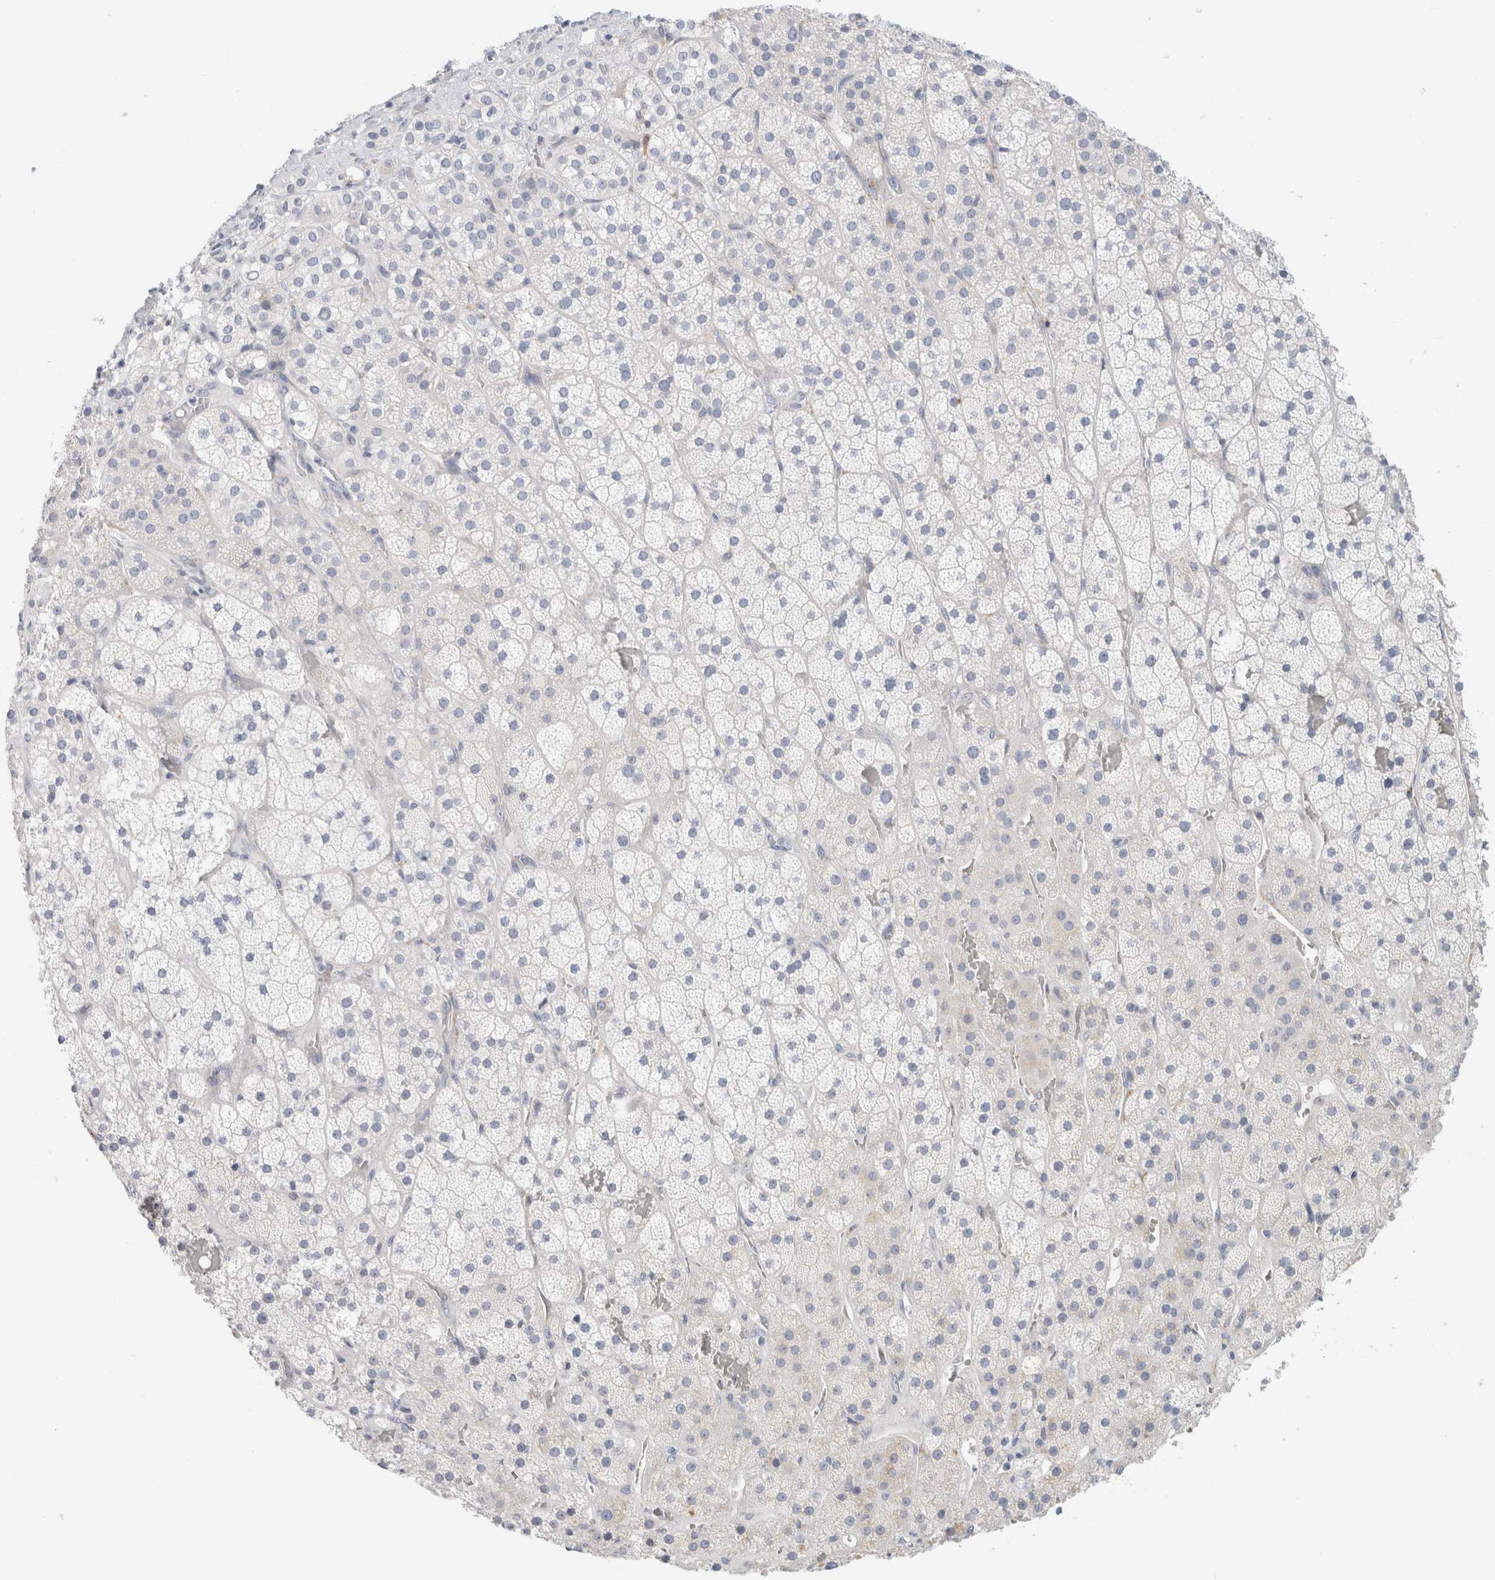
{"staining": {"intensity": "negative", "quantity": "none", "location": "none"}, "tissue": "adrenal gland", "cell_type": "Glandular cells", "image_type": "normal", "snomed": [{"axis": "morphology", "description": "Normal tissue, NOS"}, {"axis": "topography", "description": "Adrenal gland"}], "caption": "The photomicrograph displays no significant staining in glandular cells of adrenal gland. The staining was performed using DAB (3,3'-diaminobenzidine) to visualize the protein expression in brown, while the nuclei were stained in blue with hematoxylin (Magnification: 20x).", "gene": "CSK", "patient": {"sex": "male", "age": 57}}